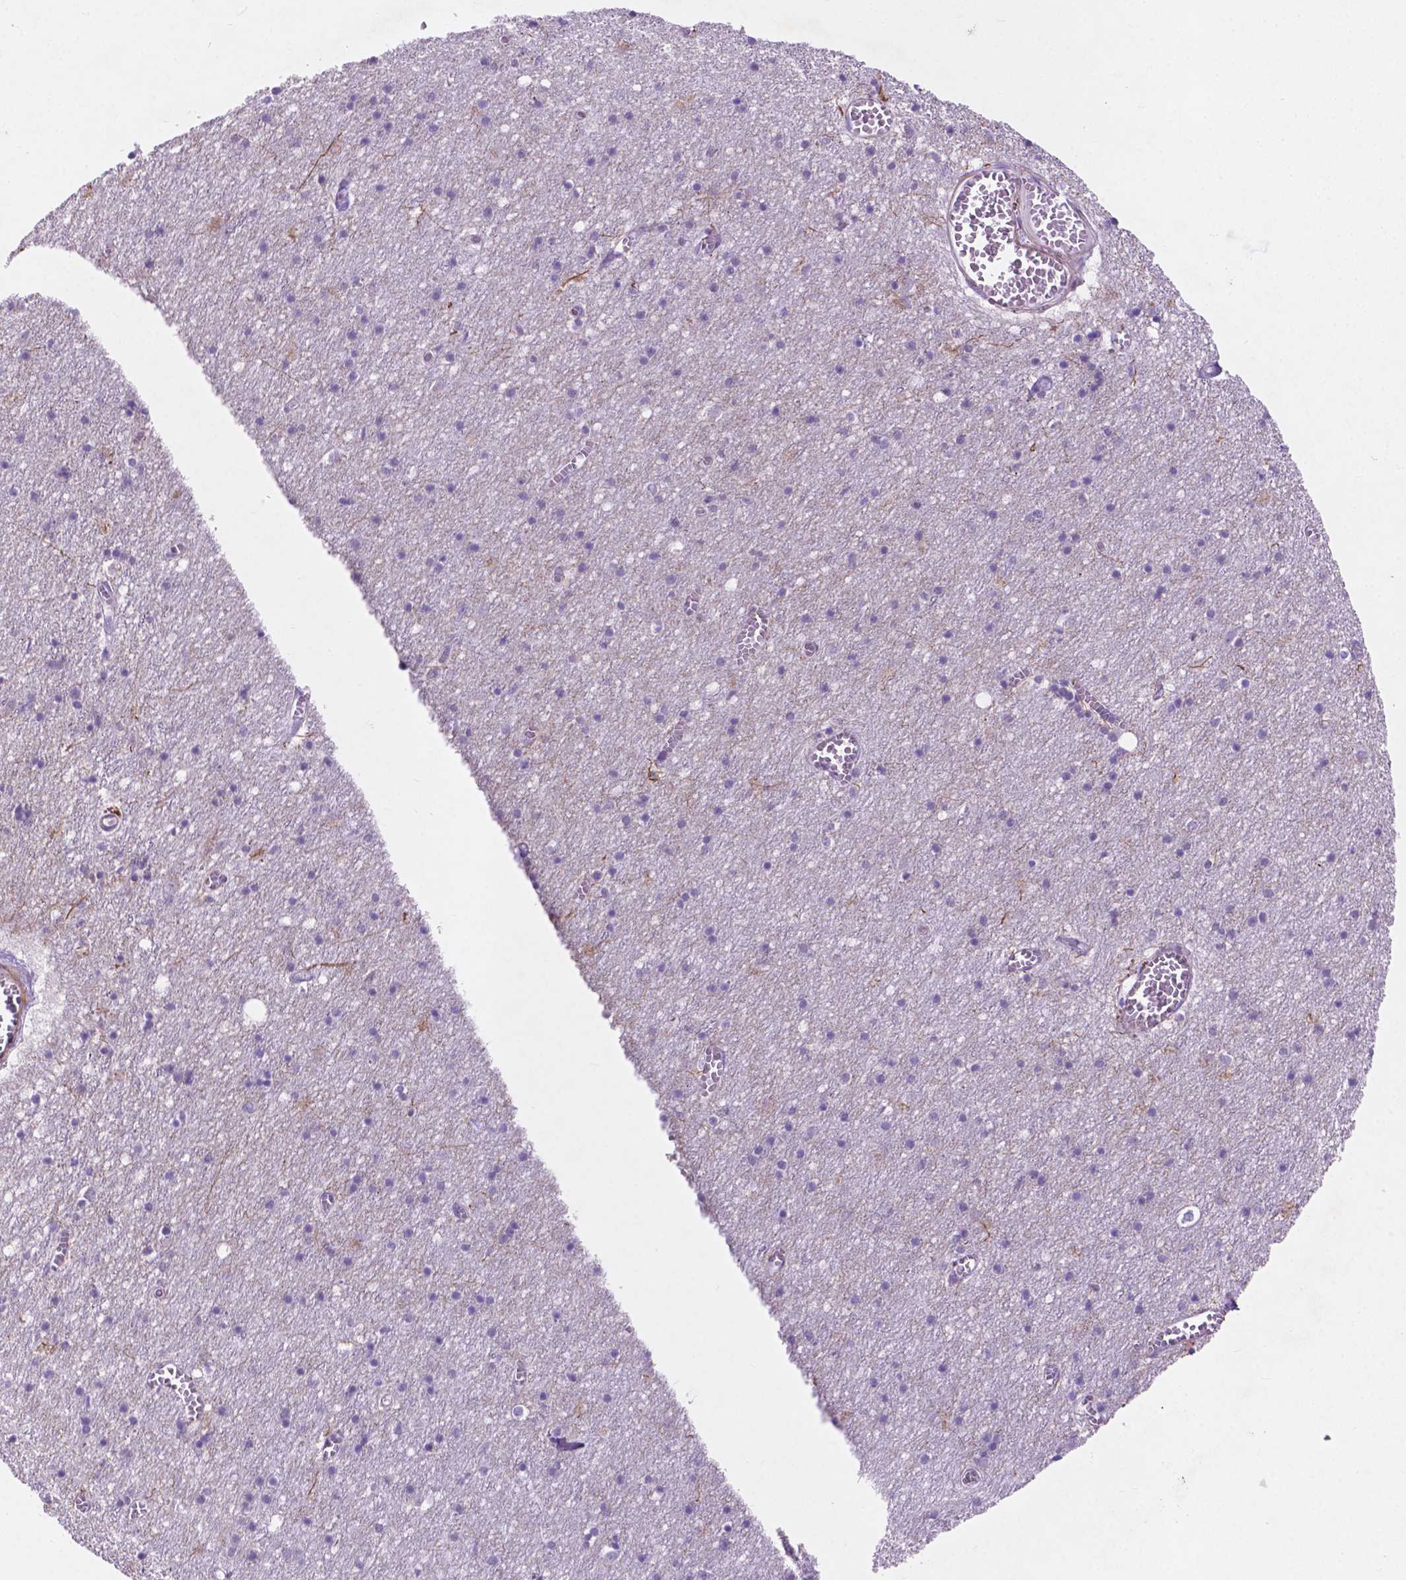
{"staining": {"intensity": "weak", "quantity": "<25%", "location": "cytoplasmic/membranous"}, "tissue": "cerebral cortex", "cell_type": "Endothelial cells", "image_type": "normal", "snomed": [{"axis": "morphology", "description": "Normal tissue, NOS"}, {"axis": "topography", "description": "Cerebral cortex"}], "caption": "Image shows no significant protein expression in endothelial cells of benign cerebral cortex. (DAB immunohistochemistry (IHC) visualized using brightfield microscopy, high magnification).", "gene": "ASPG", "patient": {"sex": "male", "age": 70}}